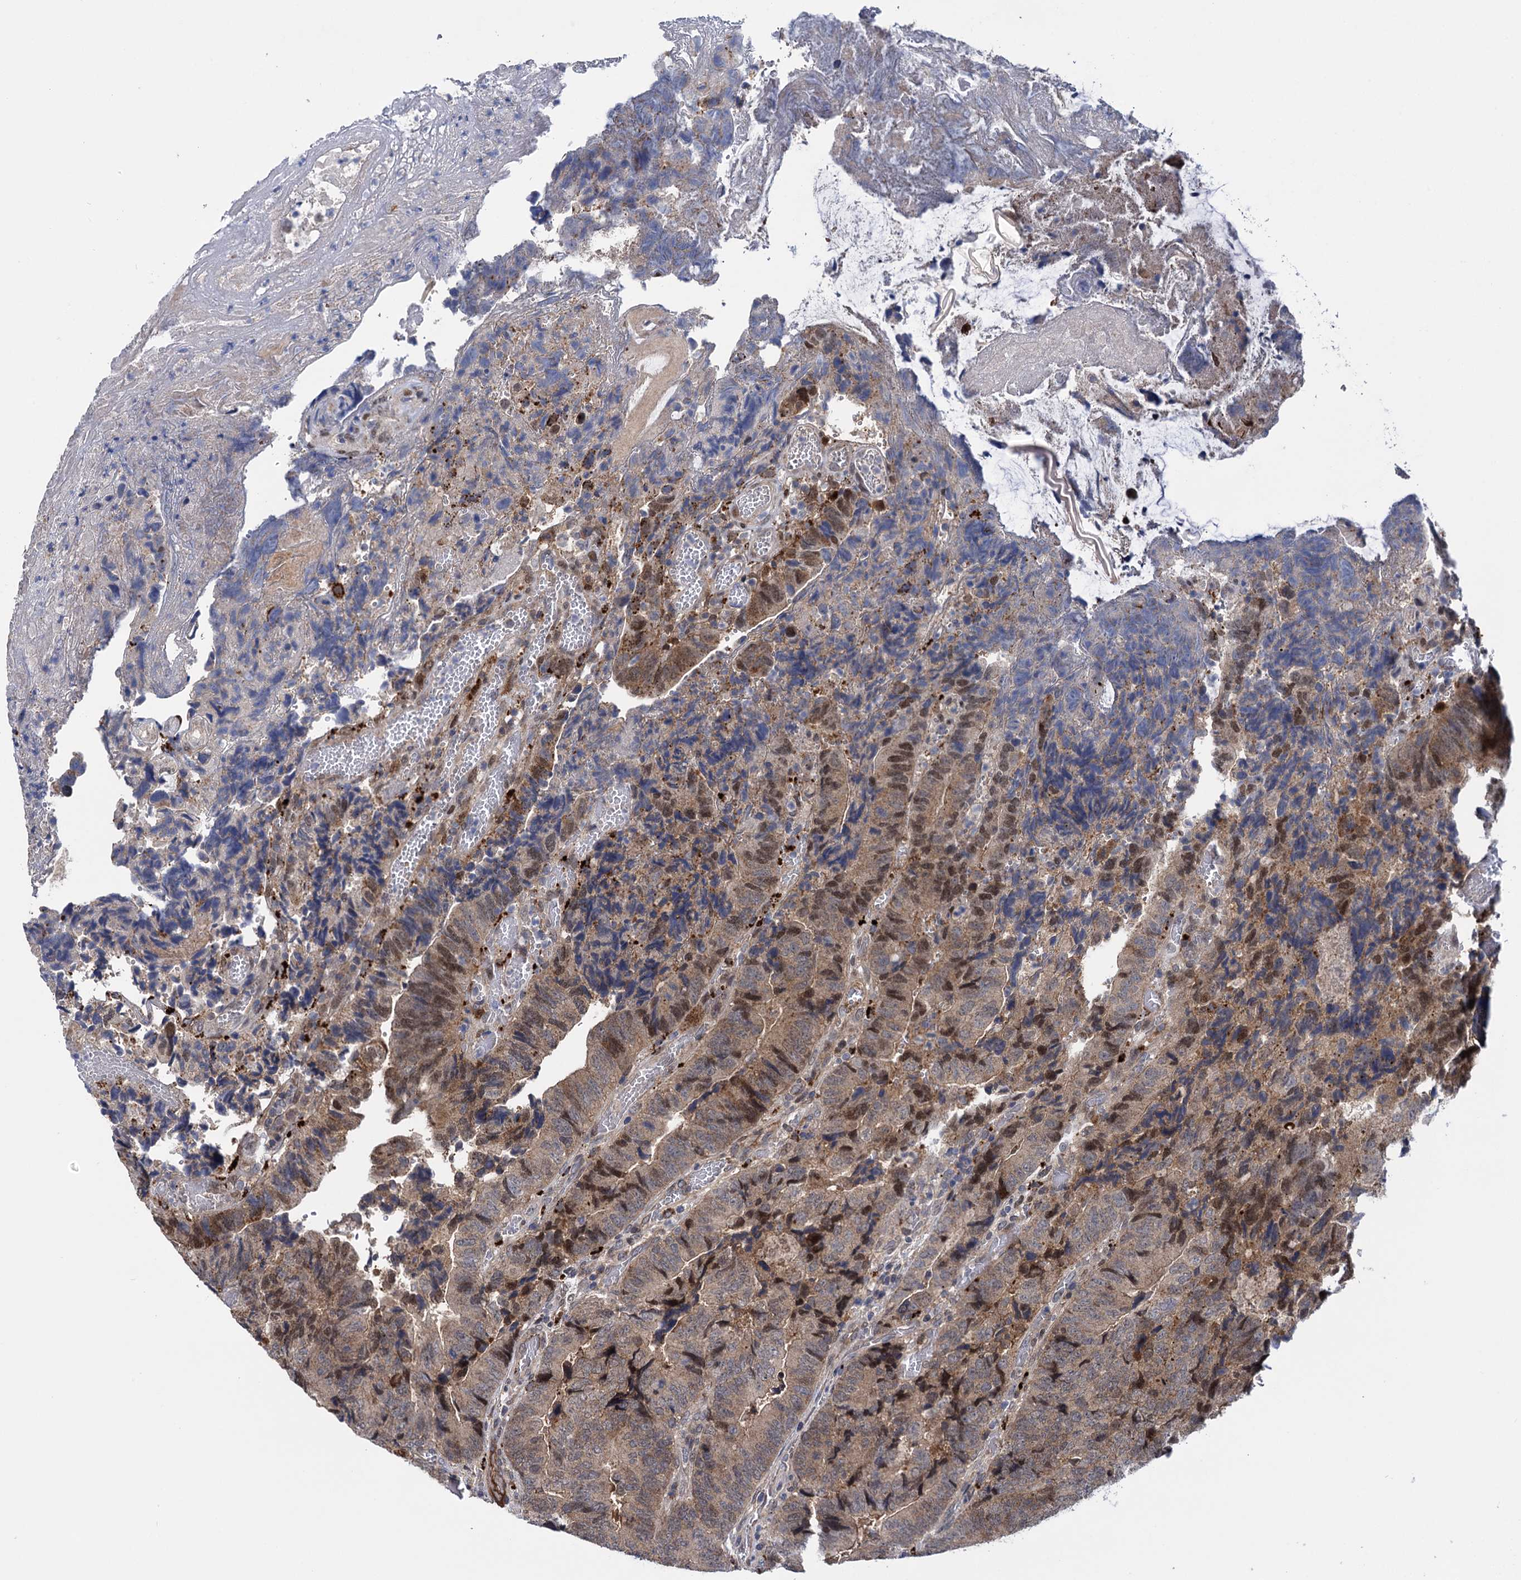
{"staining": {"intensity": "moderate", "quantity": ">75%", "location": "cytoplasmic/membranous,nuclear"}, "tissue": "colorectal cancer", "cell_type": "Tumor cells", "image_type": "cancer", "snomed": [{"axis": "morphology", "description": "Adenocarcinoma, NOS"}, {"axis": "topography", "description": "Colon"}], "caption": "IHC staining of adenocarcinoma (colorectal), which displays medium levels of moderate cytoplasmic/membranous and nuclear positivity in about >75% of tumor cells indicating moderate cytoplasmic/membranous and nuclear protein positivity. The staining was performed using DAB (3,3'-diaminobenzidine) (brown) for protein detection and nuclei were counterstained in hematoxylin (blue).", "gene": "GLO1", "patient": {"sex": "female", "age": 67}}